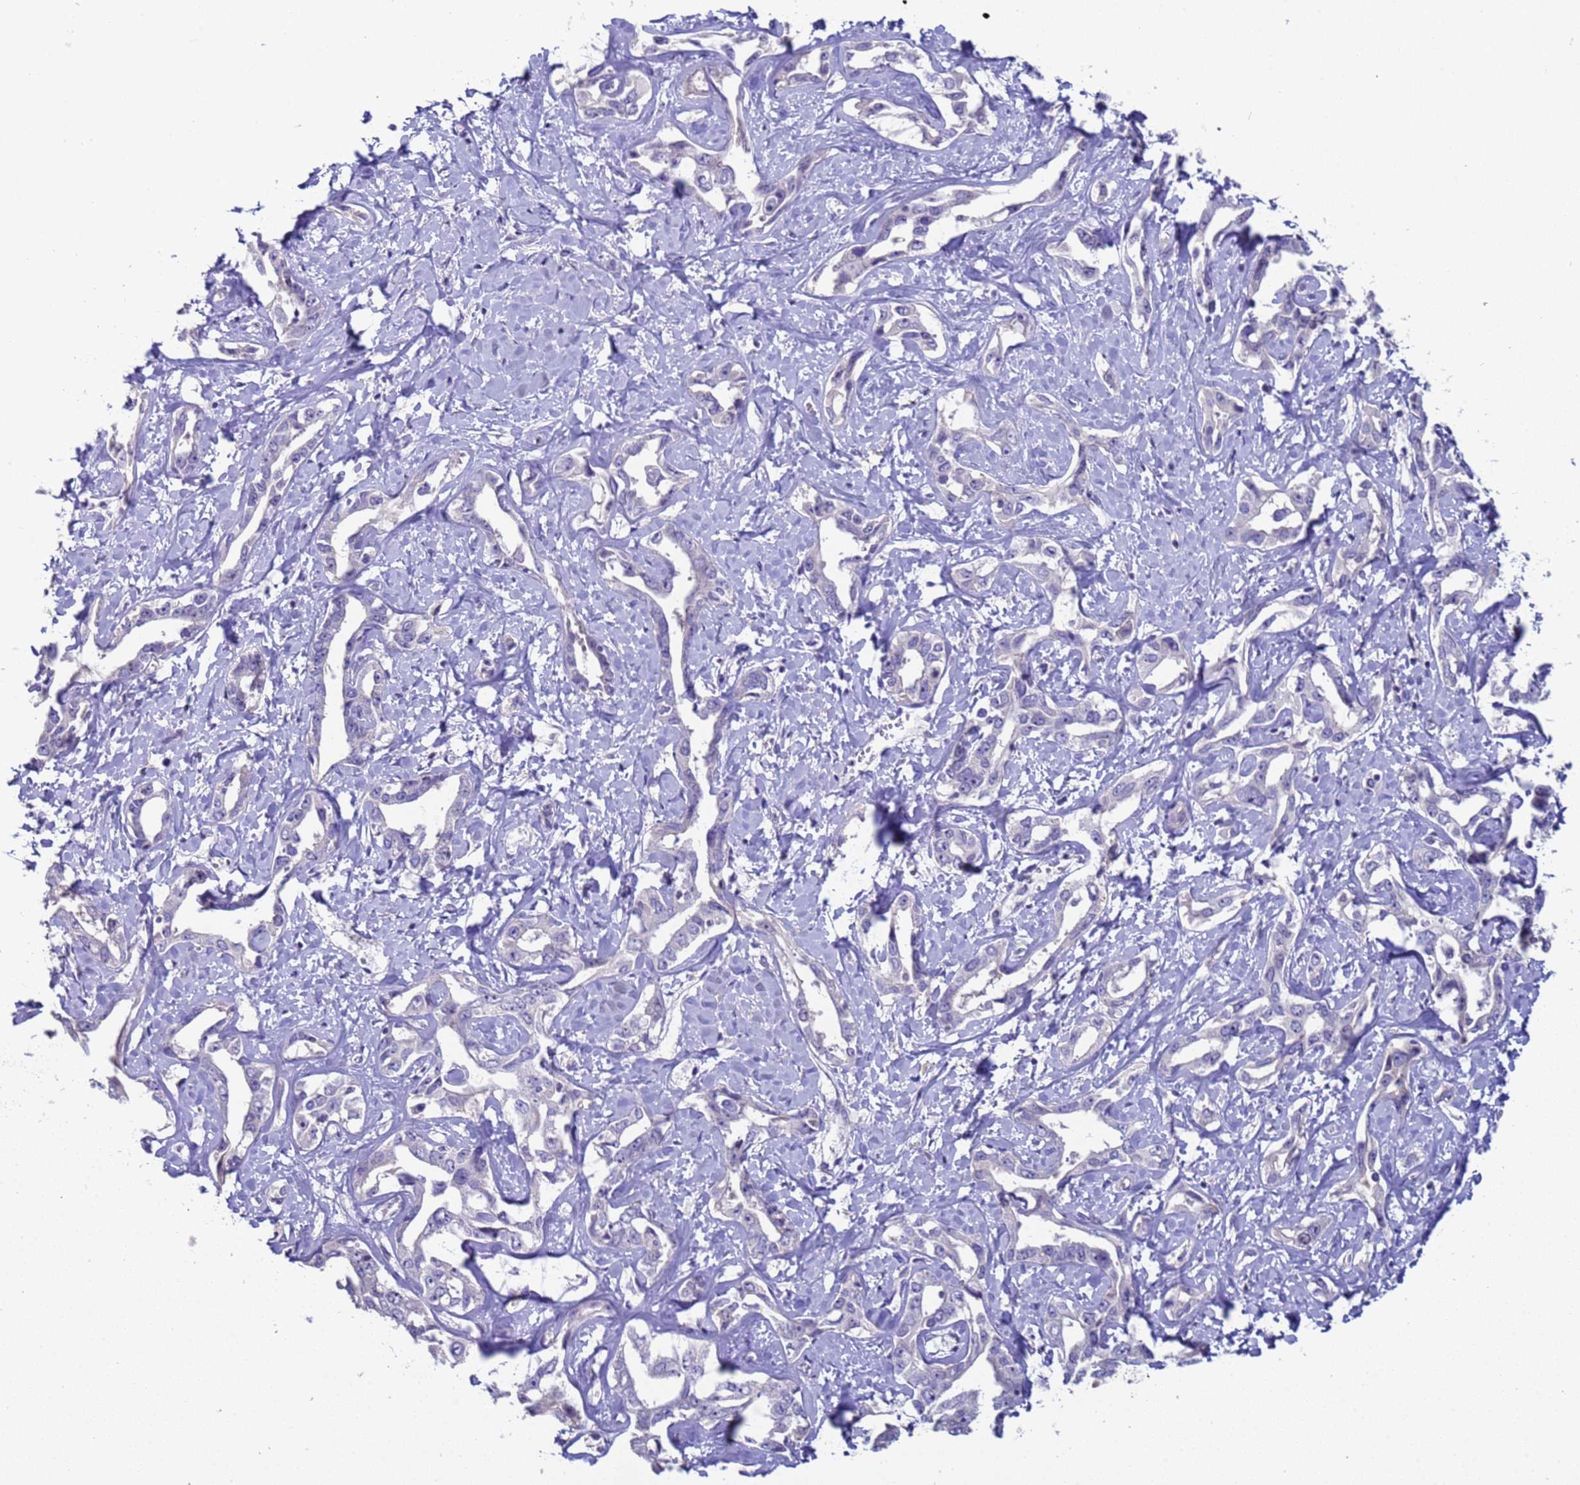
{"staining": {"intensity": "negative", "quantity": "none", "location": "none"}, "tissue": "liver cancer", "cell_type": "Tumor cells", "image_type": "cancer", "snomed": [{"axis": "morphology", "description": "Cholangiocarcinoma"}, {"axis": "topography", "description": "Liver"}], "caption": "A high-resolution micrograph shows IHC staining of liver cholangiocarcinoma, which displays no significant staining in tumor cells.", "gene": "ZNF248", "patient": {"sex": "male", "age": 59}}